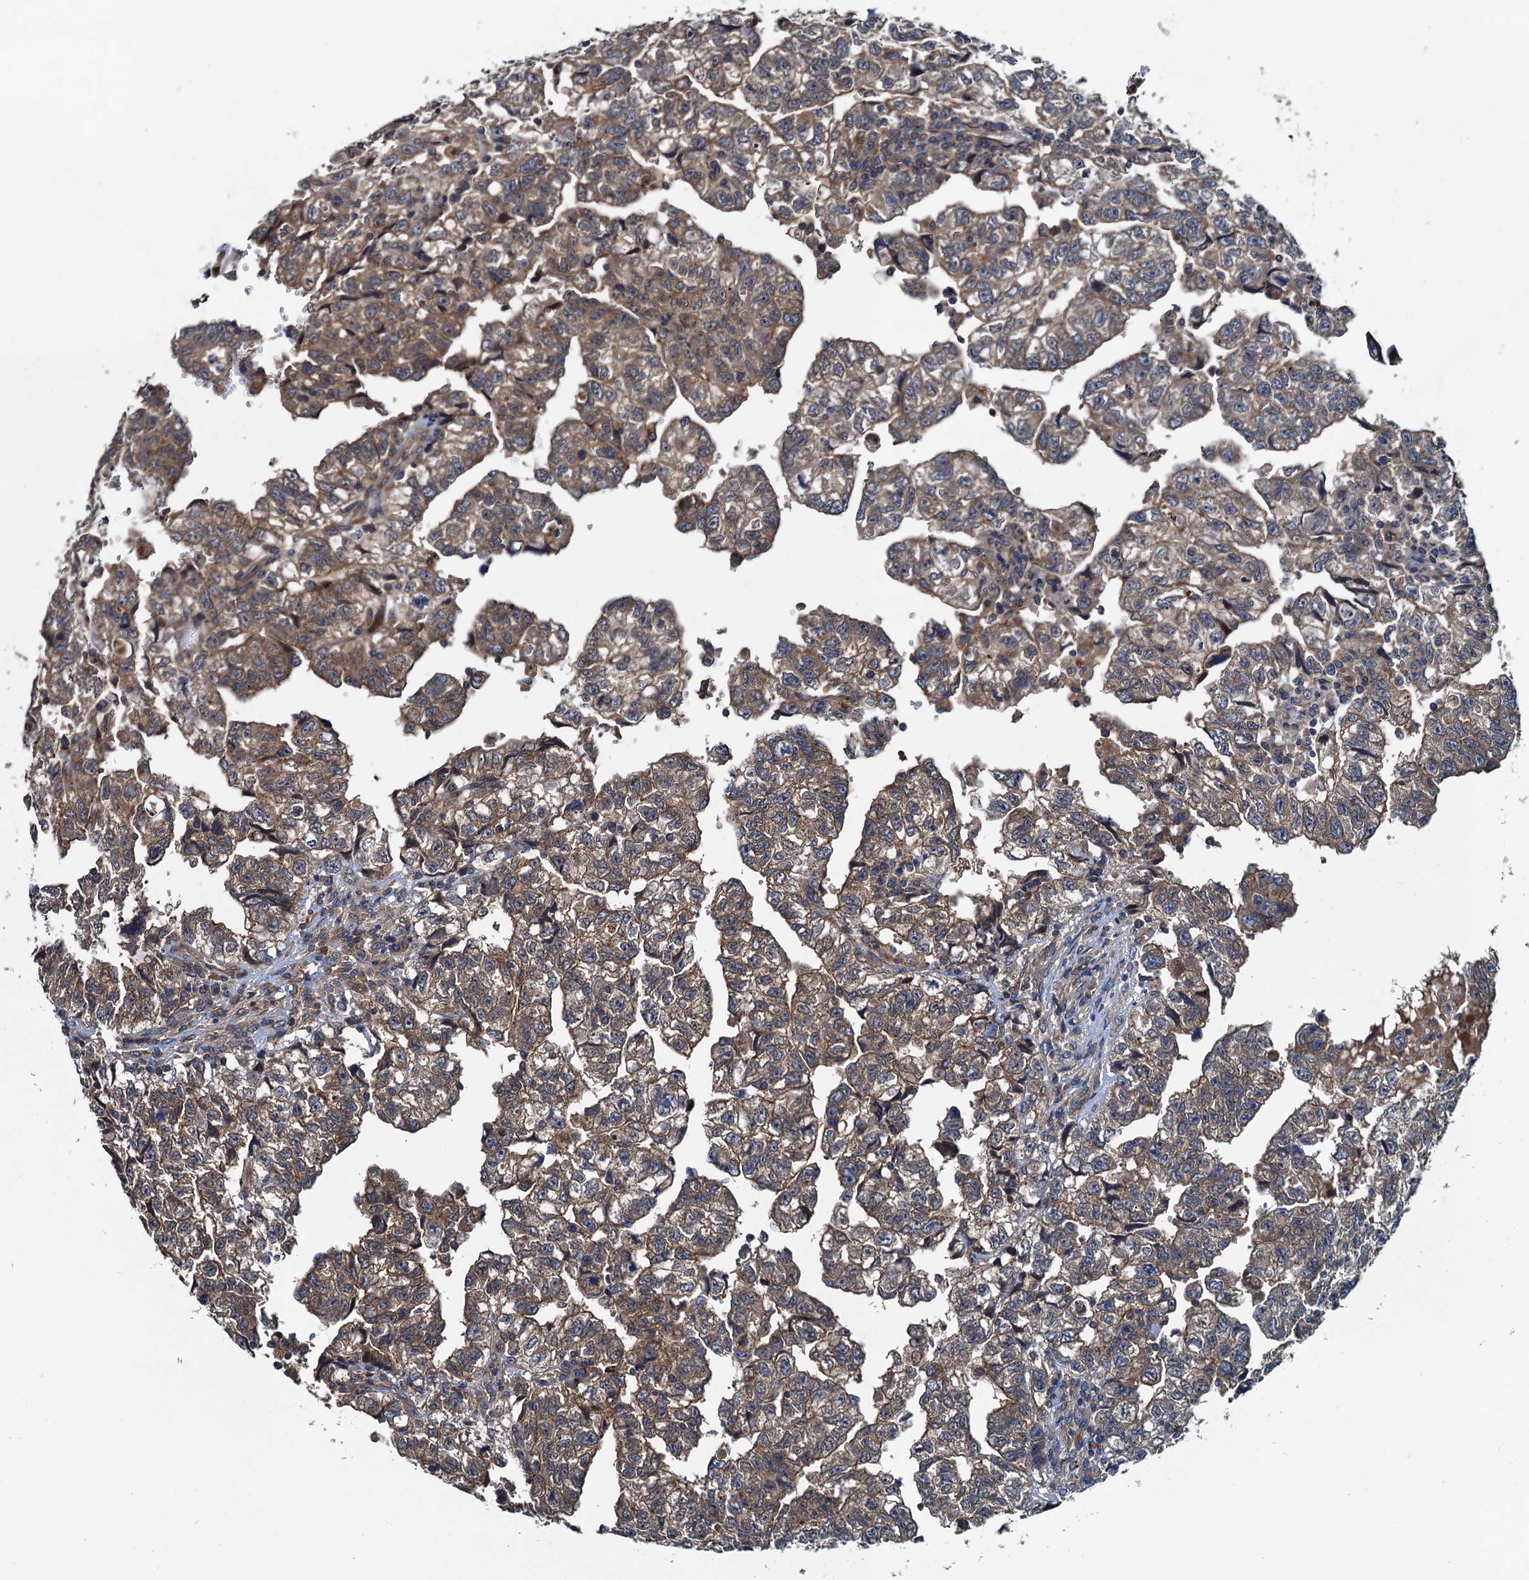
{"staining": {"intensity": "moderate", "quantity": ">75%", "location": "cytoplasmic/membranous"}, "tissue": "testis cancer", "cell_type": "Tumor cells", "image_type": "cancer", "snomed": [{"axis": "morphology", "description": "Carcinoma, Embryonal, NOS"}, {"axis": "topography", "description": "Testis"}], "caption": "Protein expression analysis of human testis cancer (embryonal carcinoma) reveals moderate cytoplasmic/membranous expression in approximately >75% of tumor cells.", "gene": "EFL1", "patient": {"sex": "male", "age": 36}}